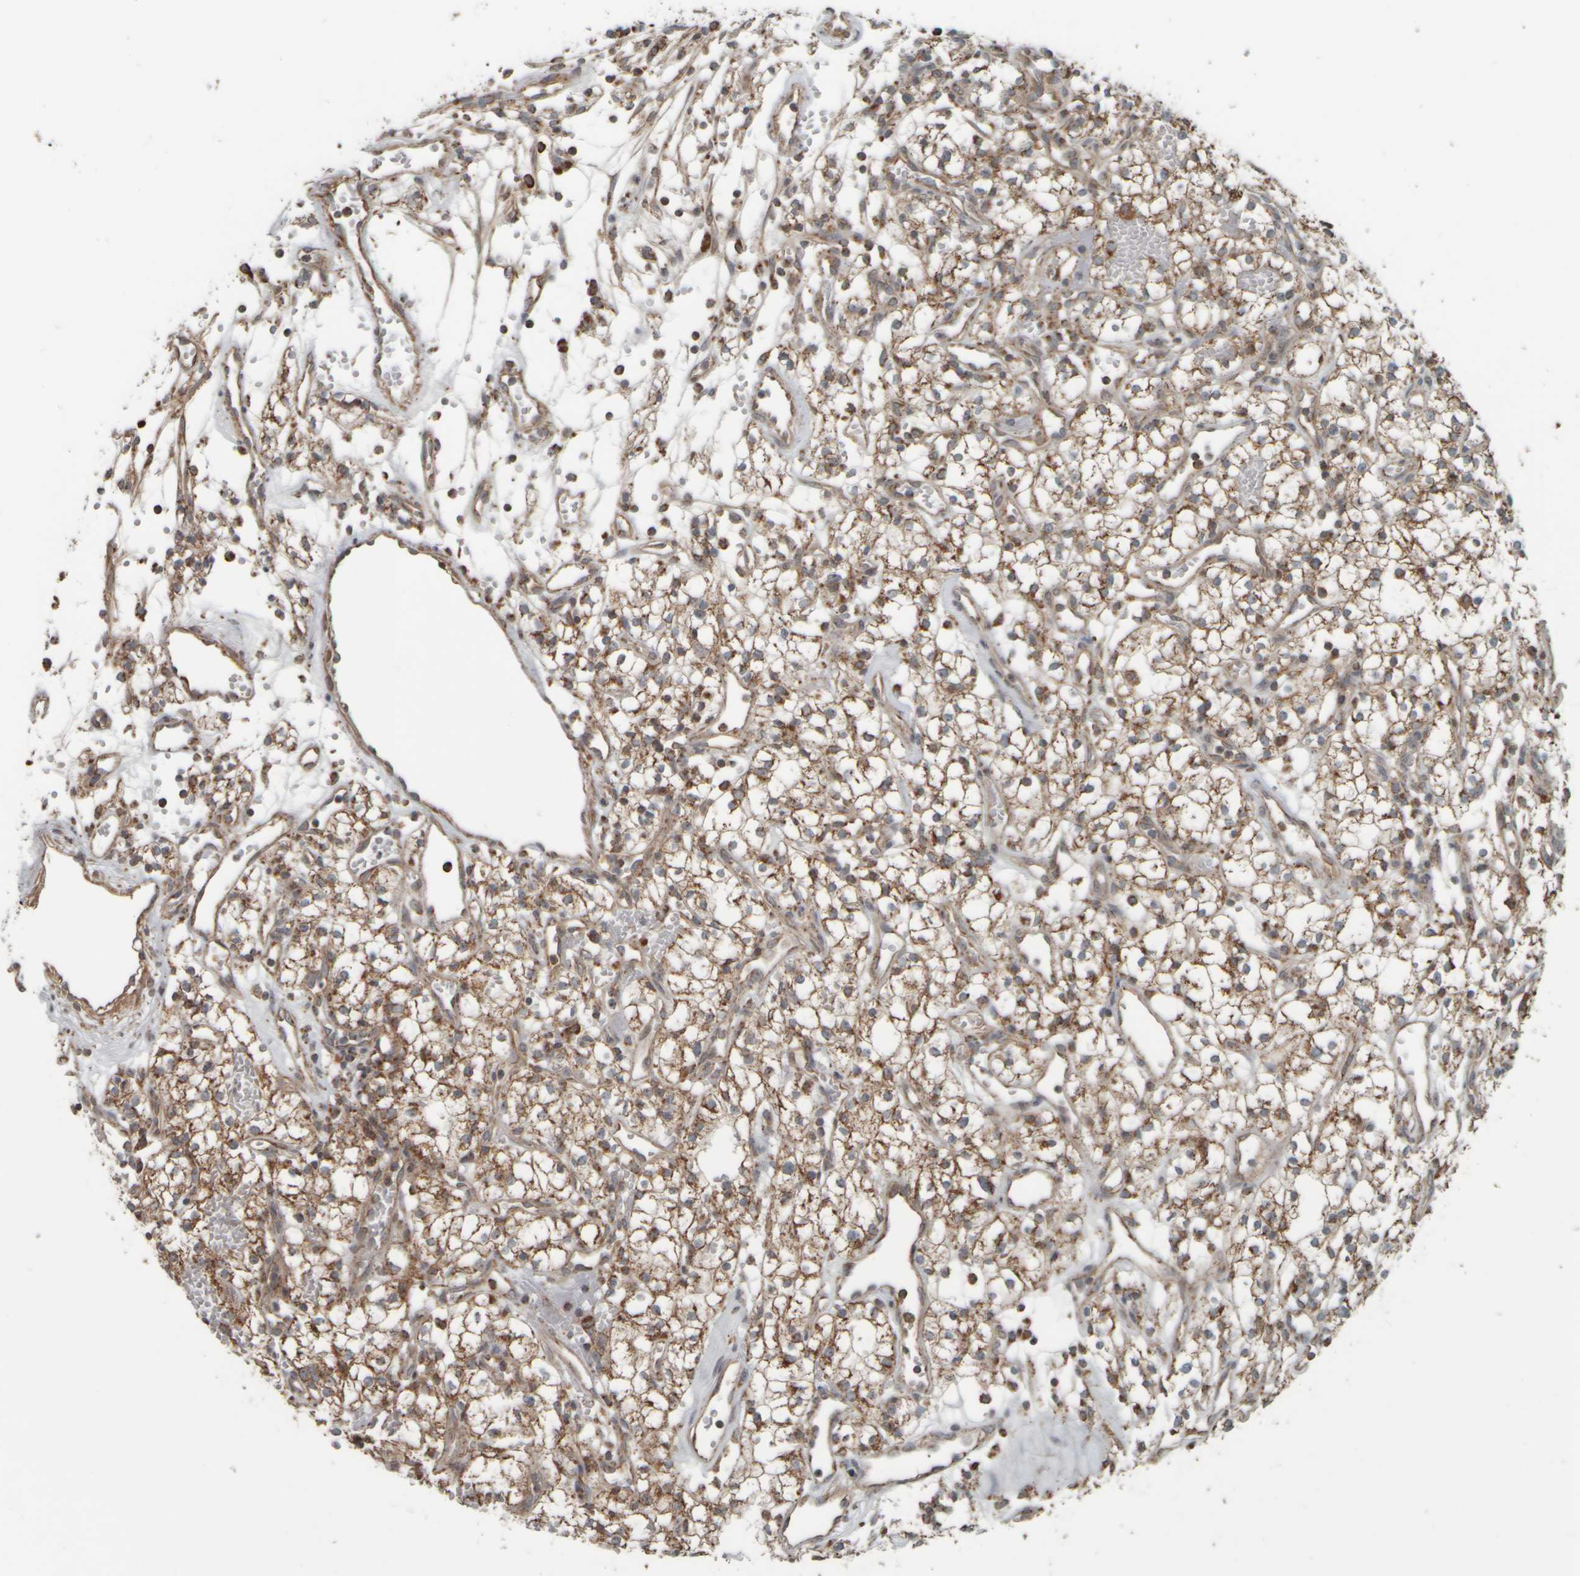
{"staining": {"intensity": "moderate", "quantity": ">75%", "location": "cytoplasmic/membranous"}, "tissue": "renal cancer", "cell_type": "Tumor cells", "image_type": "cancer", "snomed": [{"axis": "morphology", "description": "Adenocarcinoma, NOS"}, {"axis": "topography", "description": "Kidney"}], "caption": "This is an image of IHC staining of adenocarcinoma (renal), which shows moderate positivity in the cytoplasmic/membranous of tumor cells.", "gene": "APBB2", "patient": {"sex": "male", "age": 59}}